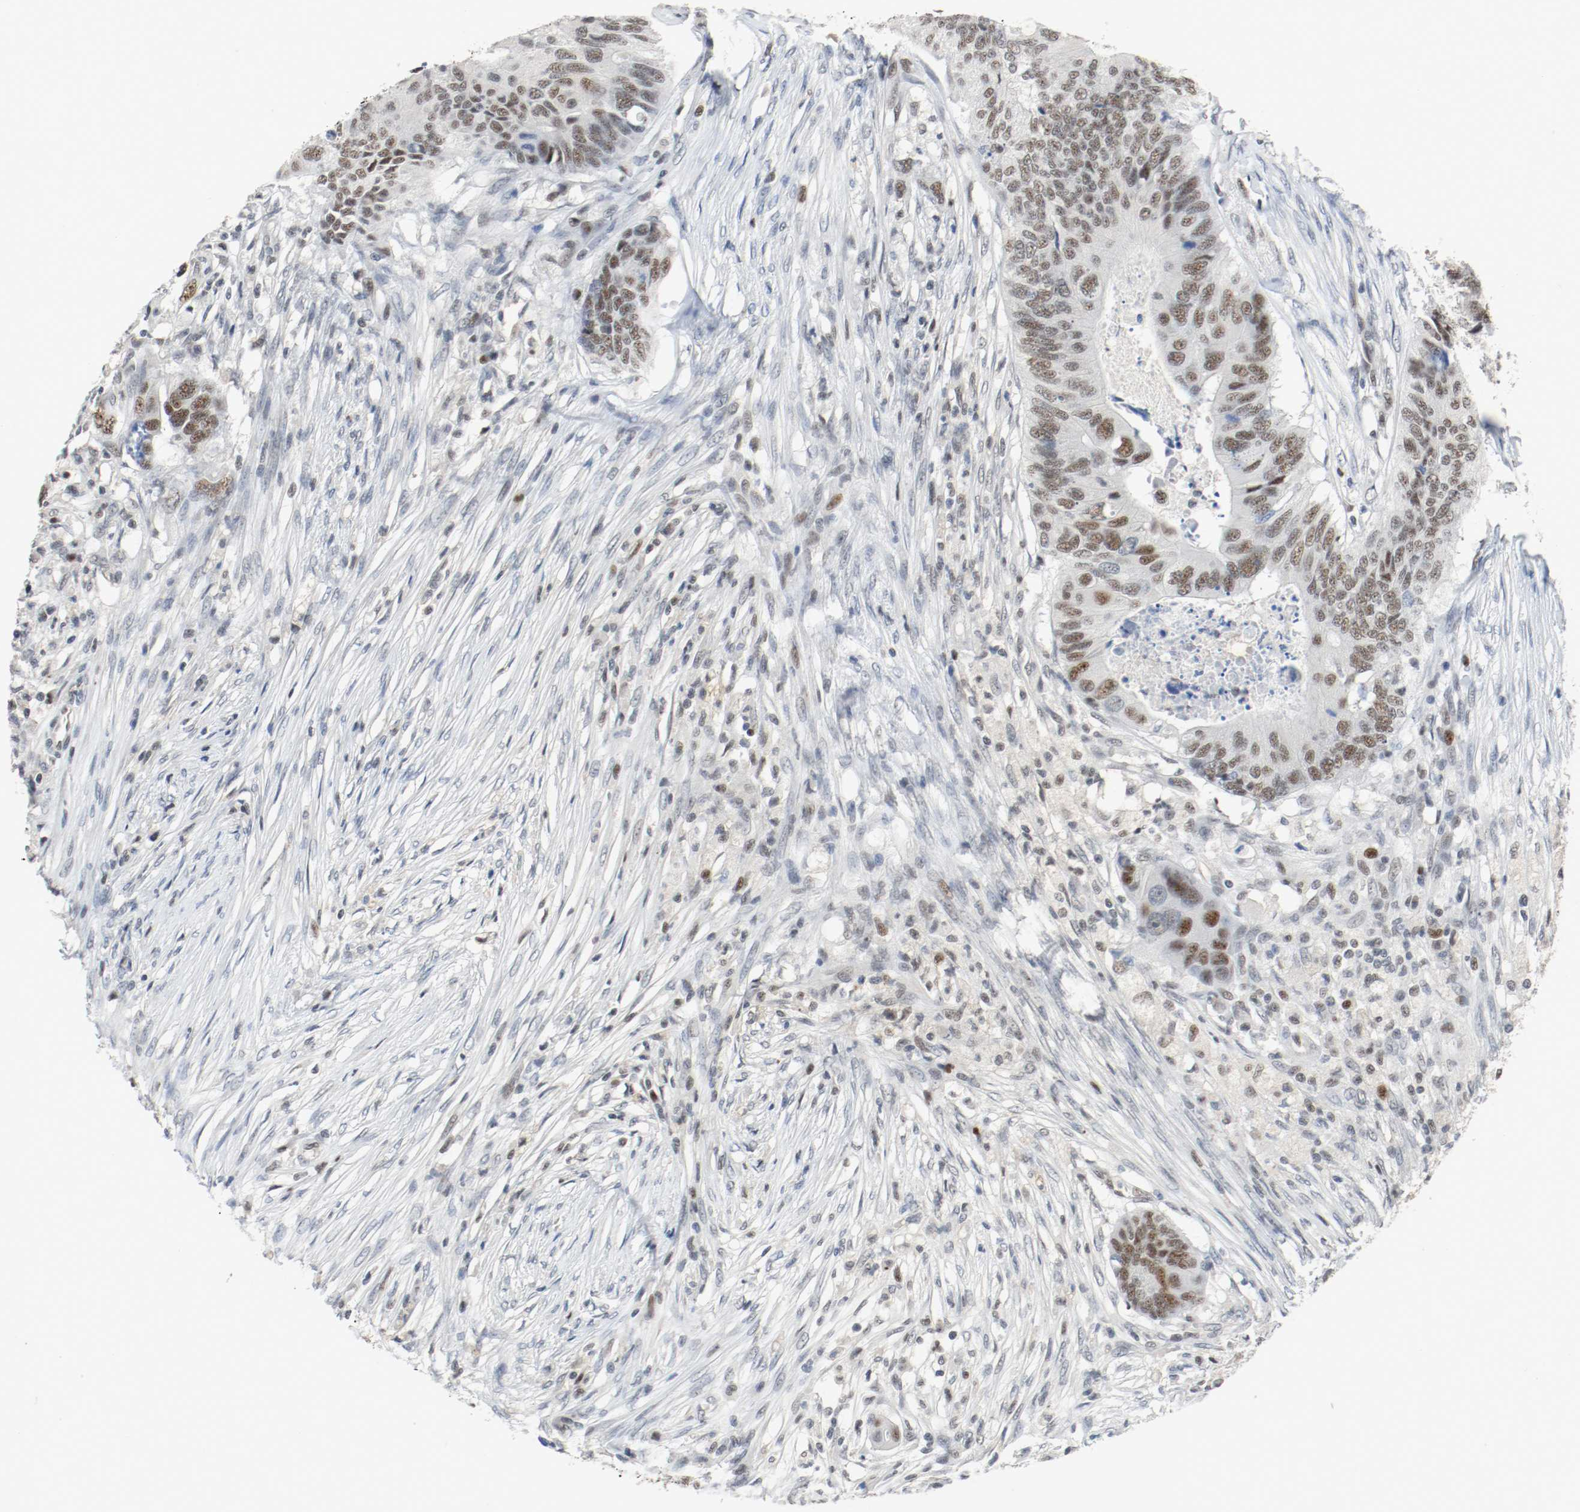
{"staining": {"intensity": "strong", "quantity": ">75%", "location": "nuclear"}, "tissue": "colorectal cancer", "cell_type": "Tumor cells", "image_type": "cancer", "snomed": [{"axis": "morphology", "description": "Adenocarcinoma, NOS"}, {"axis": "topography", "description": "Colon"}], "caption": "Immunohistochemistry histopathology image of adenocarcinoma (colorectal) stained for a protein (brown), which demonstrates high levels of strong nuclear positivity in about >75% of tumor cells.", "gene": "ASH1L", "patient": {"sex": "male", "age": 71}}